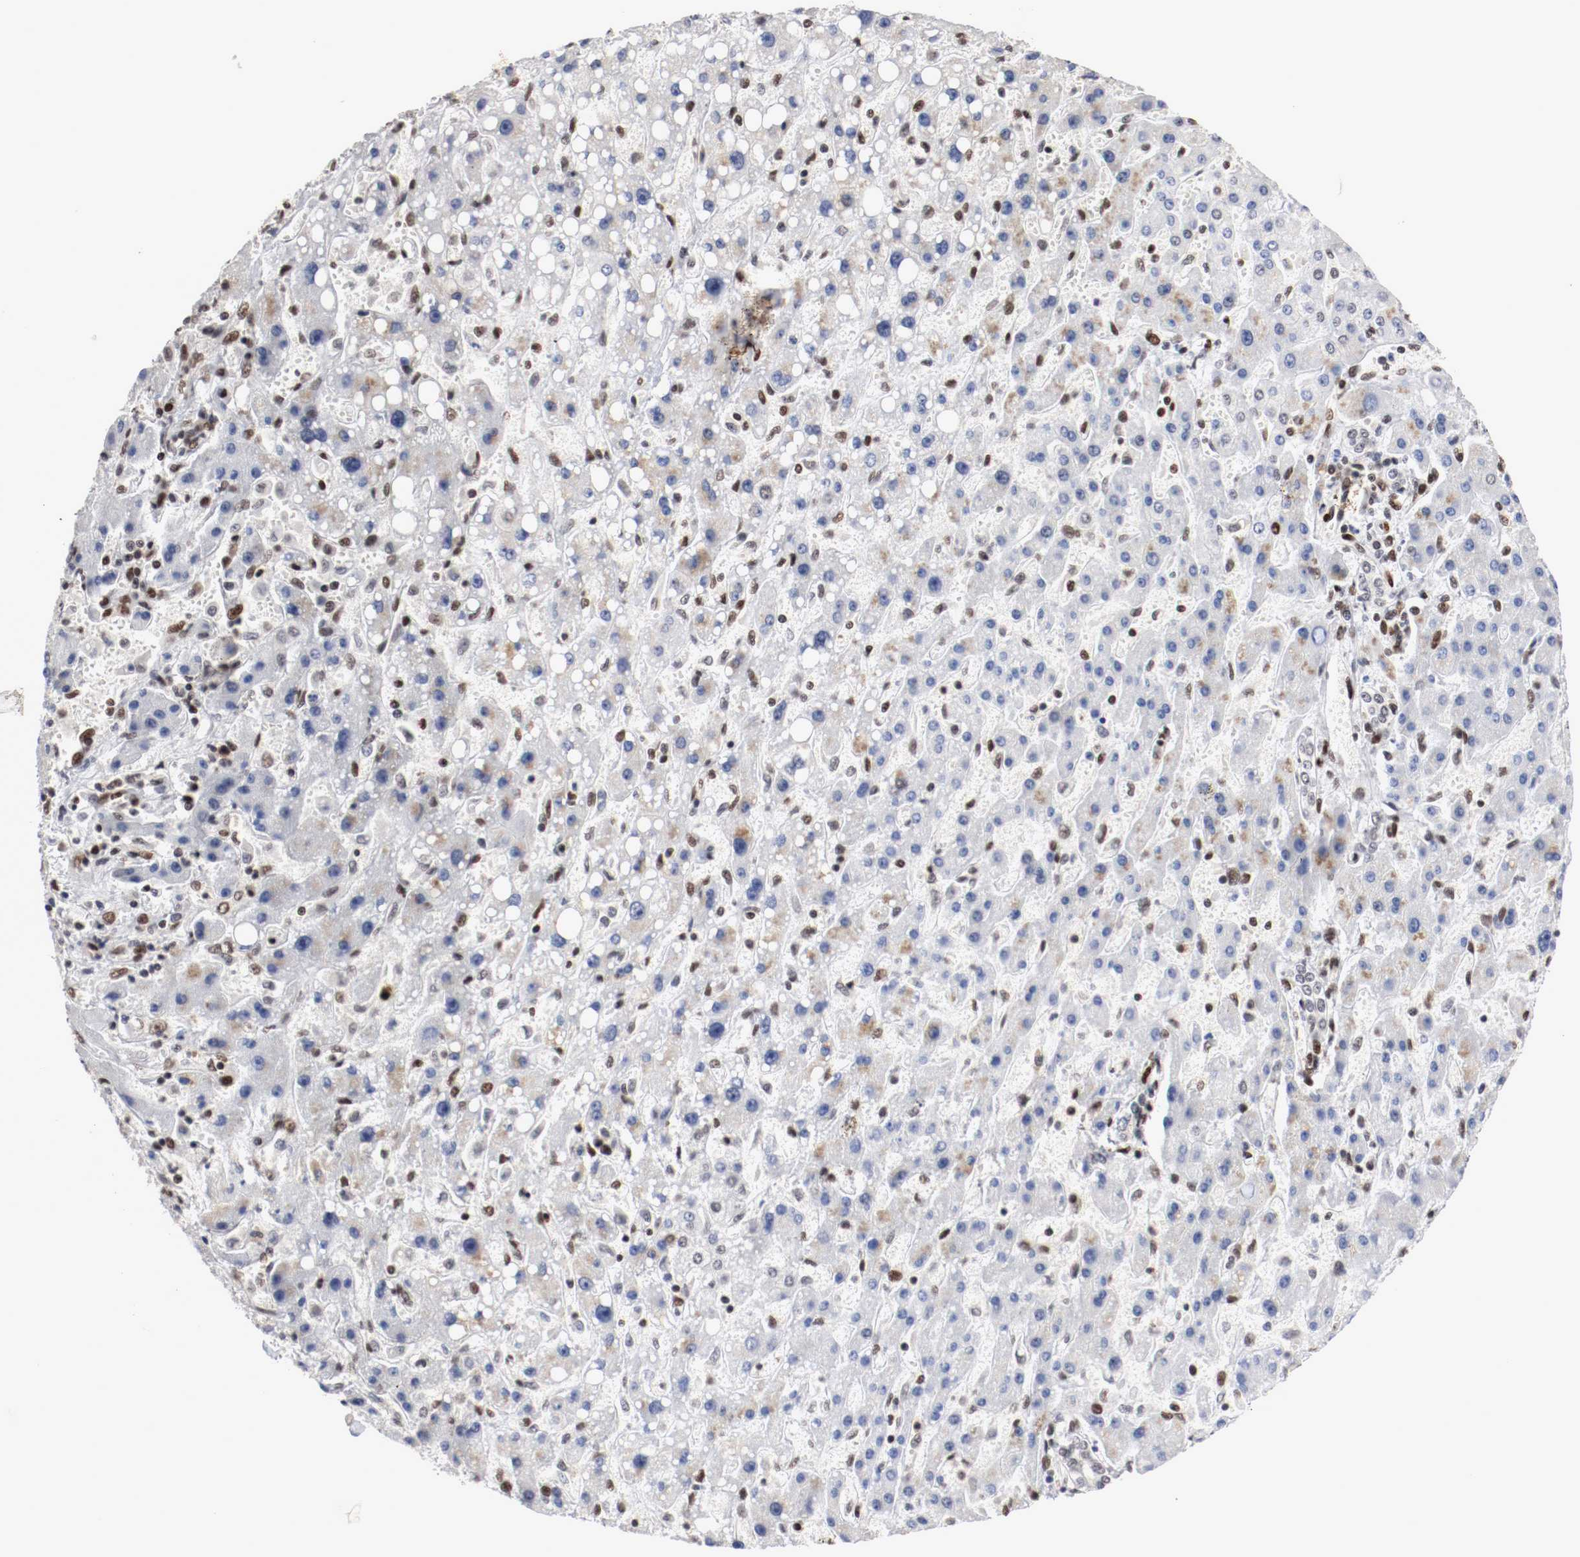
{"staining": {"intensity": "strong", "quantity": ">75%", "location": "nuclear"}, "tissue": "liver cancer", "cell_type": "Tumor cells", "image_type": "cancer", "snomed": [{"axis": "morphology", "description": "Carcinoma, Hepatocellular, NOS"}, {"axis": "topography", "description": "Liver"}], "caption": "A high amount of strong nuclear staining is identified in approximately >75% of tumor cells in liver cancer (hepatocellular carcinoma) tissue.", "gene": "MEF2D", "patient": {"sex": "female", "age": 53}}